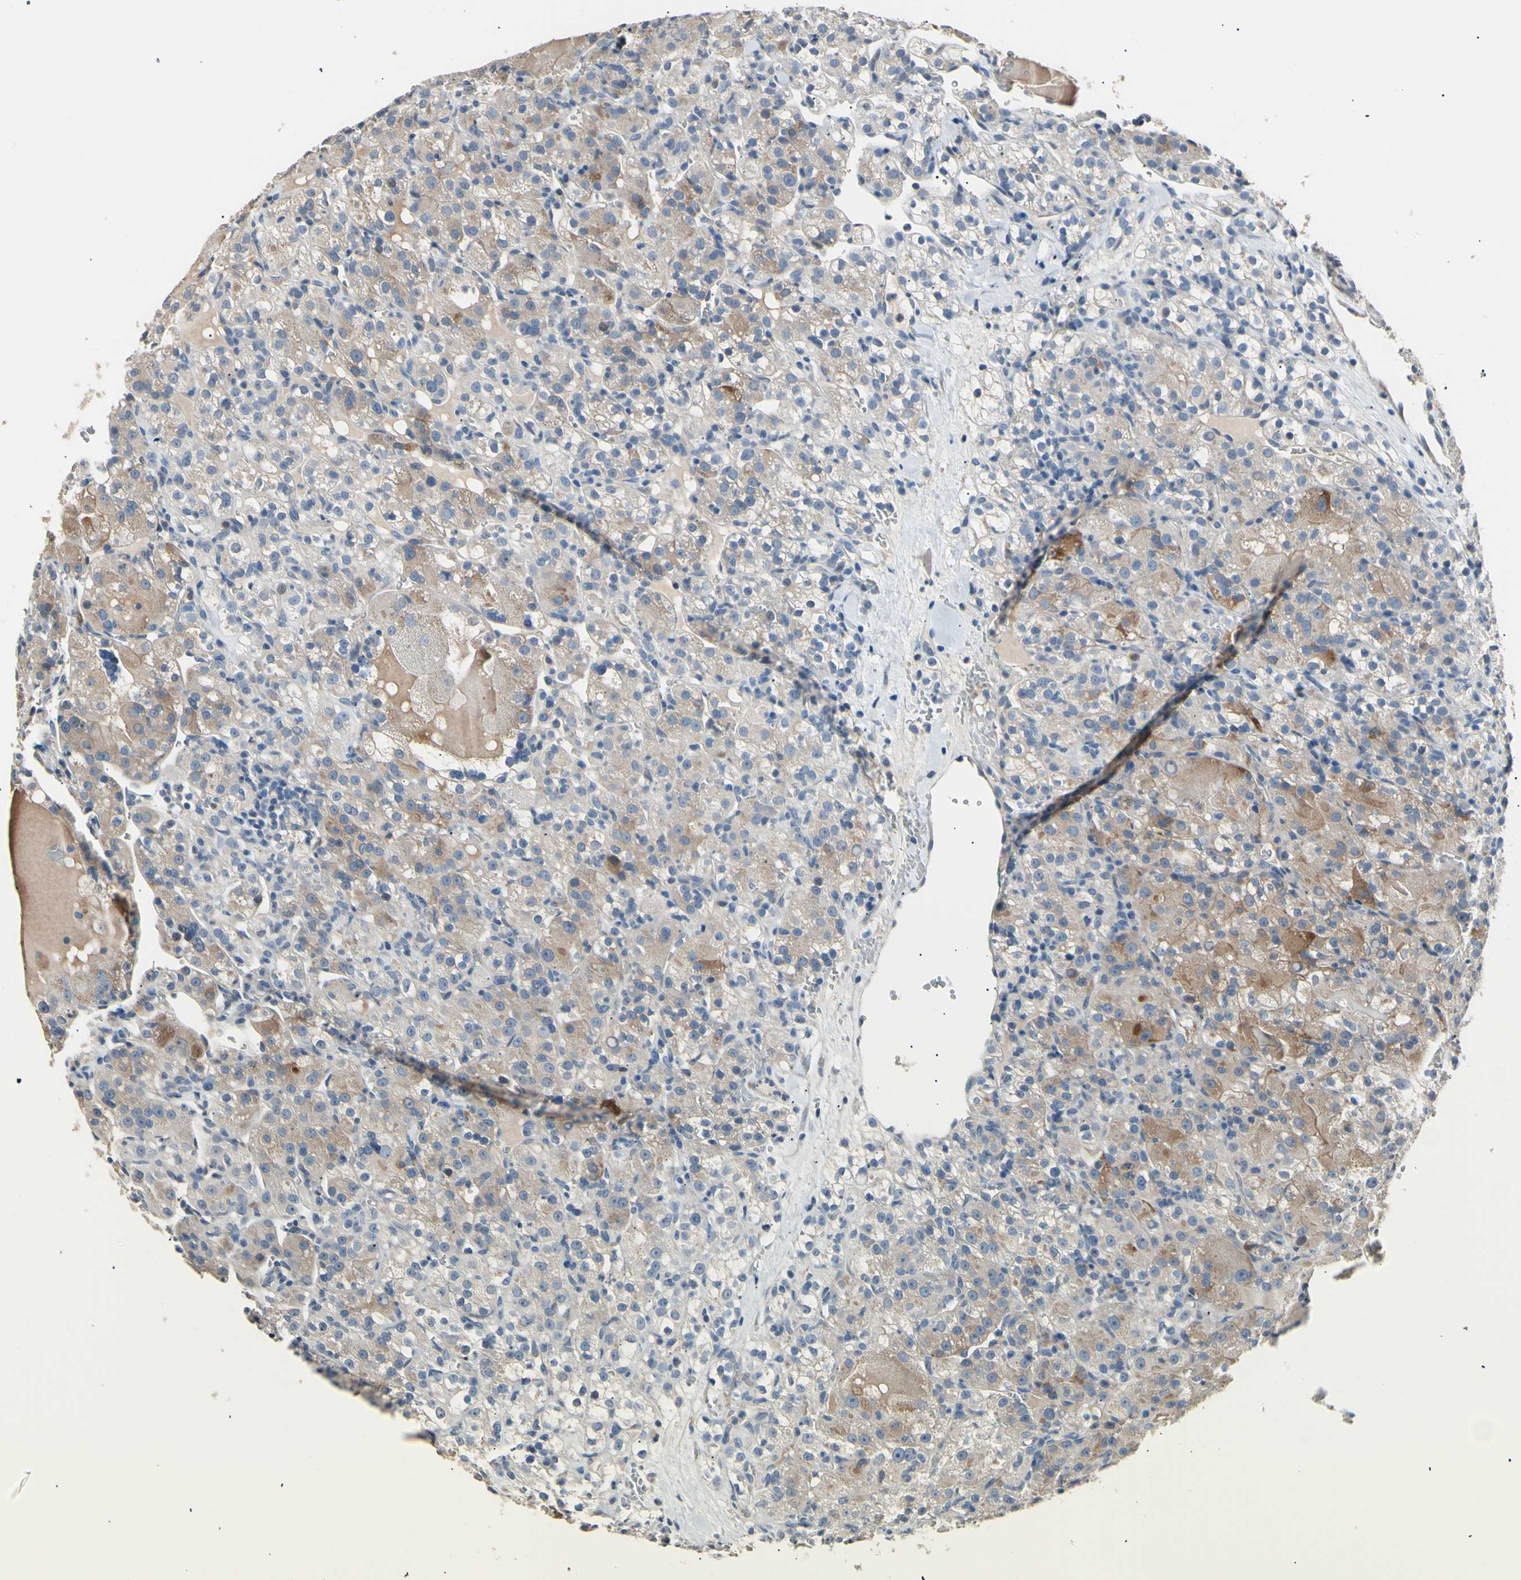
{"staining": {"intensity": "moderate", "quantity": "25%-75%", "location": "cytoplasmic/membranous"}, "tissue": "renal cancer", "cell_type": "Tumor cells", "image_type": "cancer", "snomed": [{"axis": "morphology", "description": "Normal tissue, NOS"}, {"axis": "morphology", "description": "Adenocarcinoma, NOS"}, {"axis": "topography", "description": "Kidney"}], "caption": "Adenocarcinoma (renal) tissue reveals moderate cytoplasmic/membranous positivity in about 25%-75% of tumor cells, visualized by immunohistochemistry. (DAB (3,3'-diaminobenzidine) IHC with brightfield microscopy, high magnification).", "gene": "LDLR", "patient": {"sex": "male", "age": 61}}